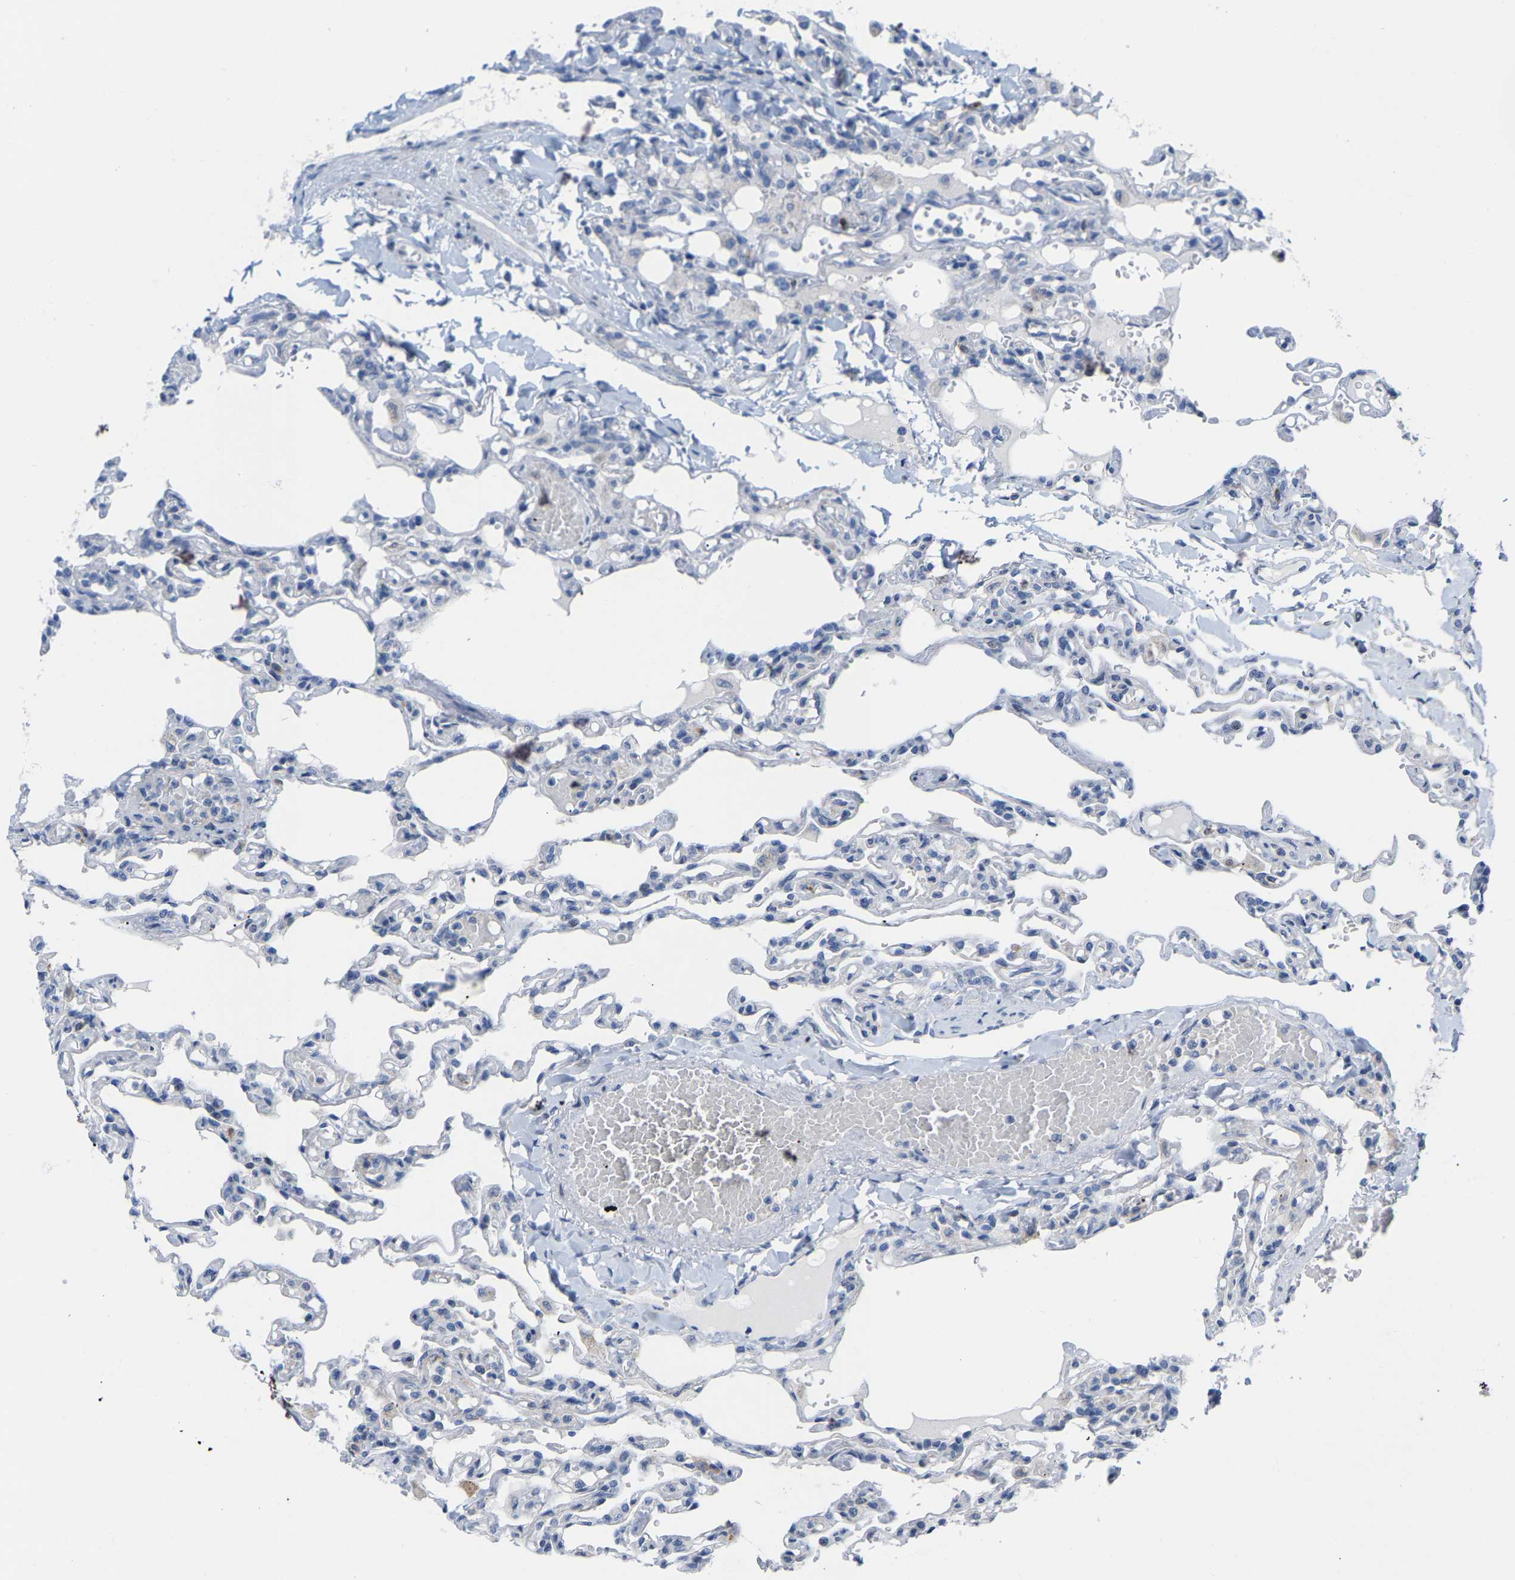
{"staining": {"intensity": "negative", "quantity": "none", "location": "none"}, "tissue": "lung", "cell_type": "Alveolar cells", "image_type": "normal", "snomed": [{"axis": "morphology", "description": "Normal tissue, NOS"}, {"axis": "topography", "description": "Lung"}], "caption": "Image shows no protein staining in alveolar cells of unremarkable lung.", "gene": "ABTB2", "patient": {"sex": "male", "age": 21}}